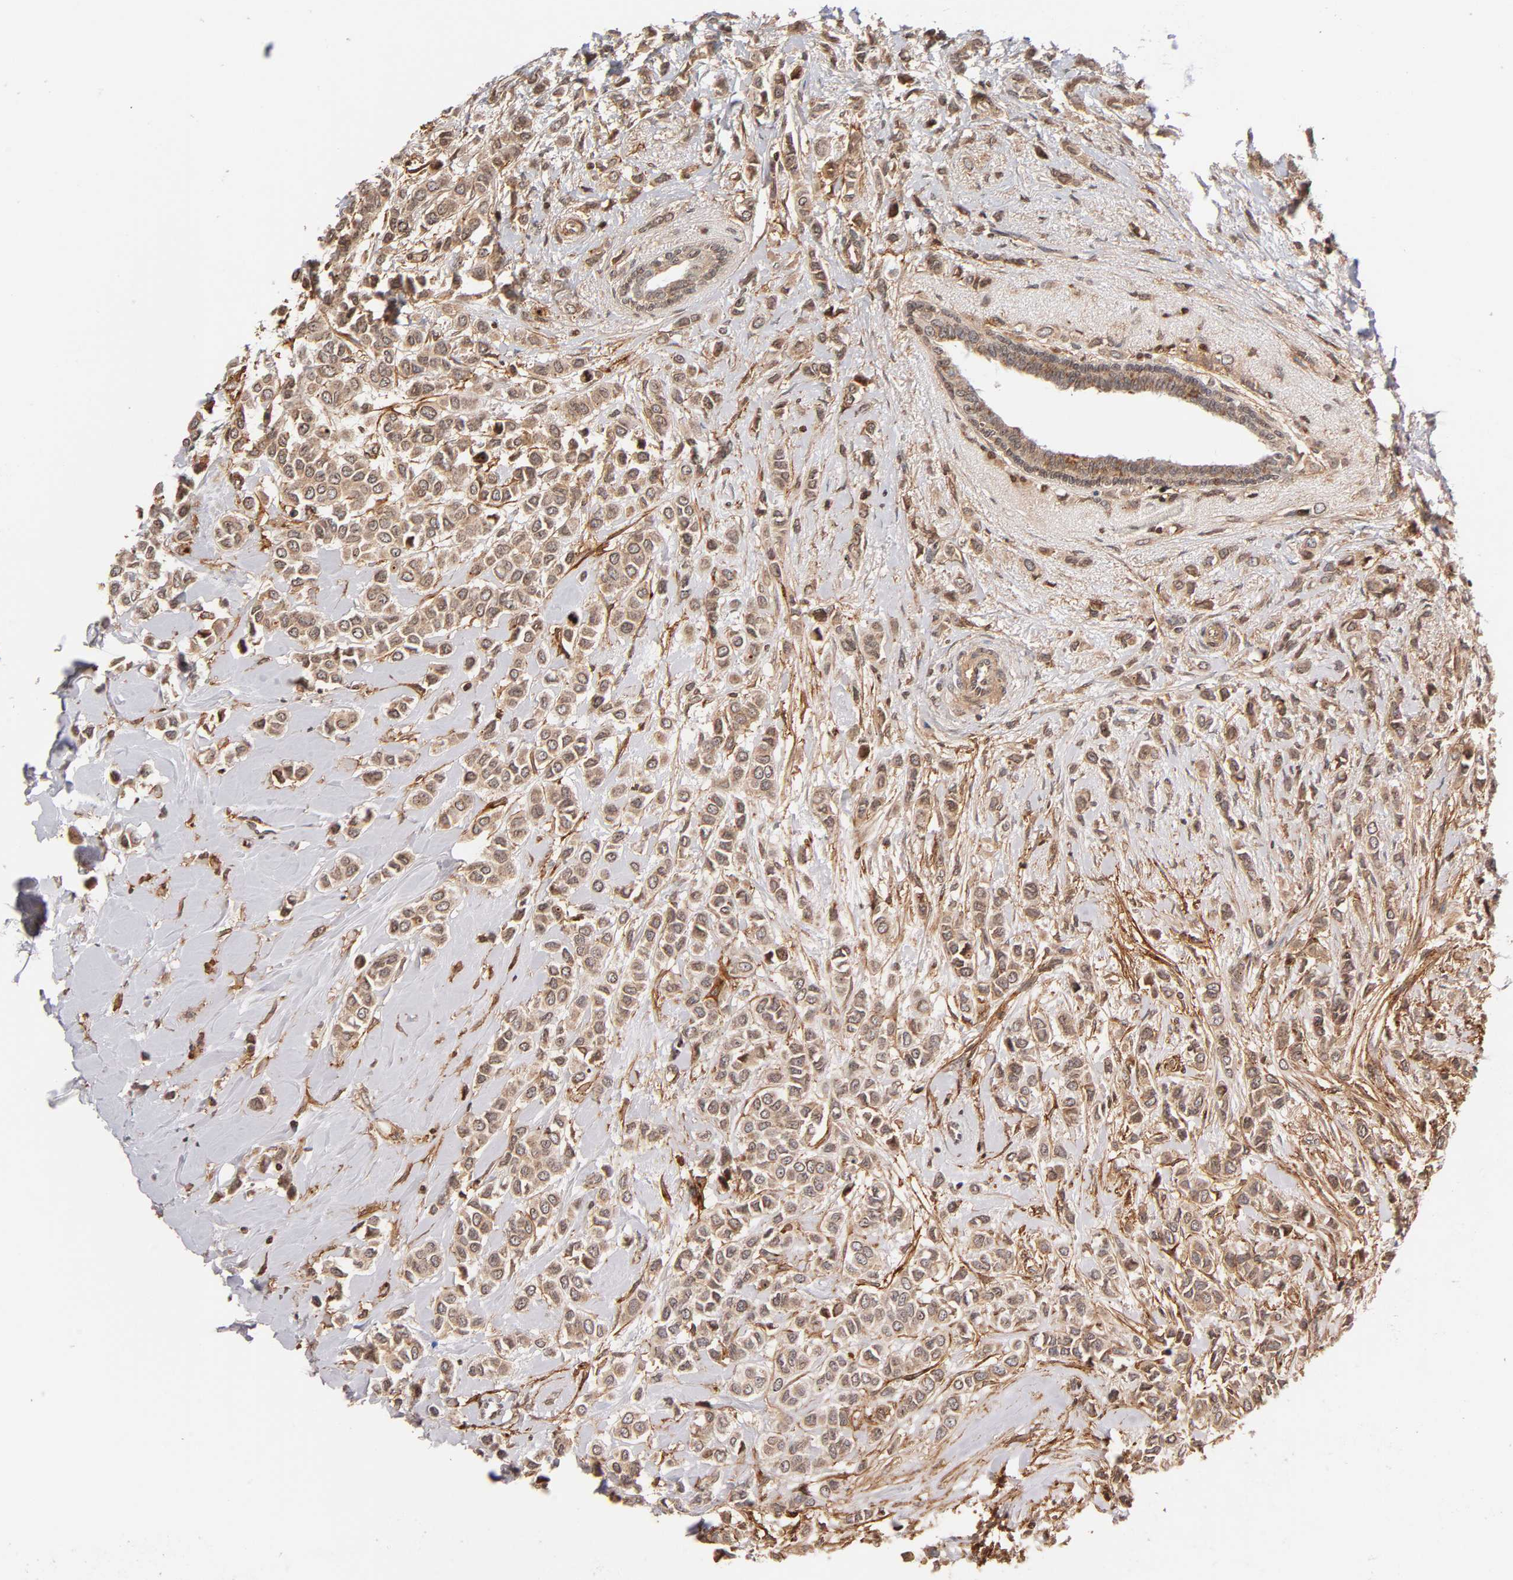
{"staining": {"intensity": "weak", "quantity": ">75%", "location": "cytoplasmic/membranous"}, "tissue": "breast cancer", "cell_type": "Tumor cells", "image_type": "cancer", "snomed": [{"axis": "morphology", "description": "Lobular carcinoma"}, {"axis": "topography", "description": "Breast"}], "caption": "An image showing weak cytoplasmic/membranous positivity in about >75% of tumor cells in breast cancer (lobular carcinoma), as visualized by brown immunohistochemical staining.", "gene": "ITGAV", "patient": {"sex": "female", "age": 51}}